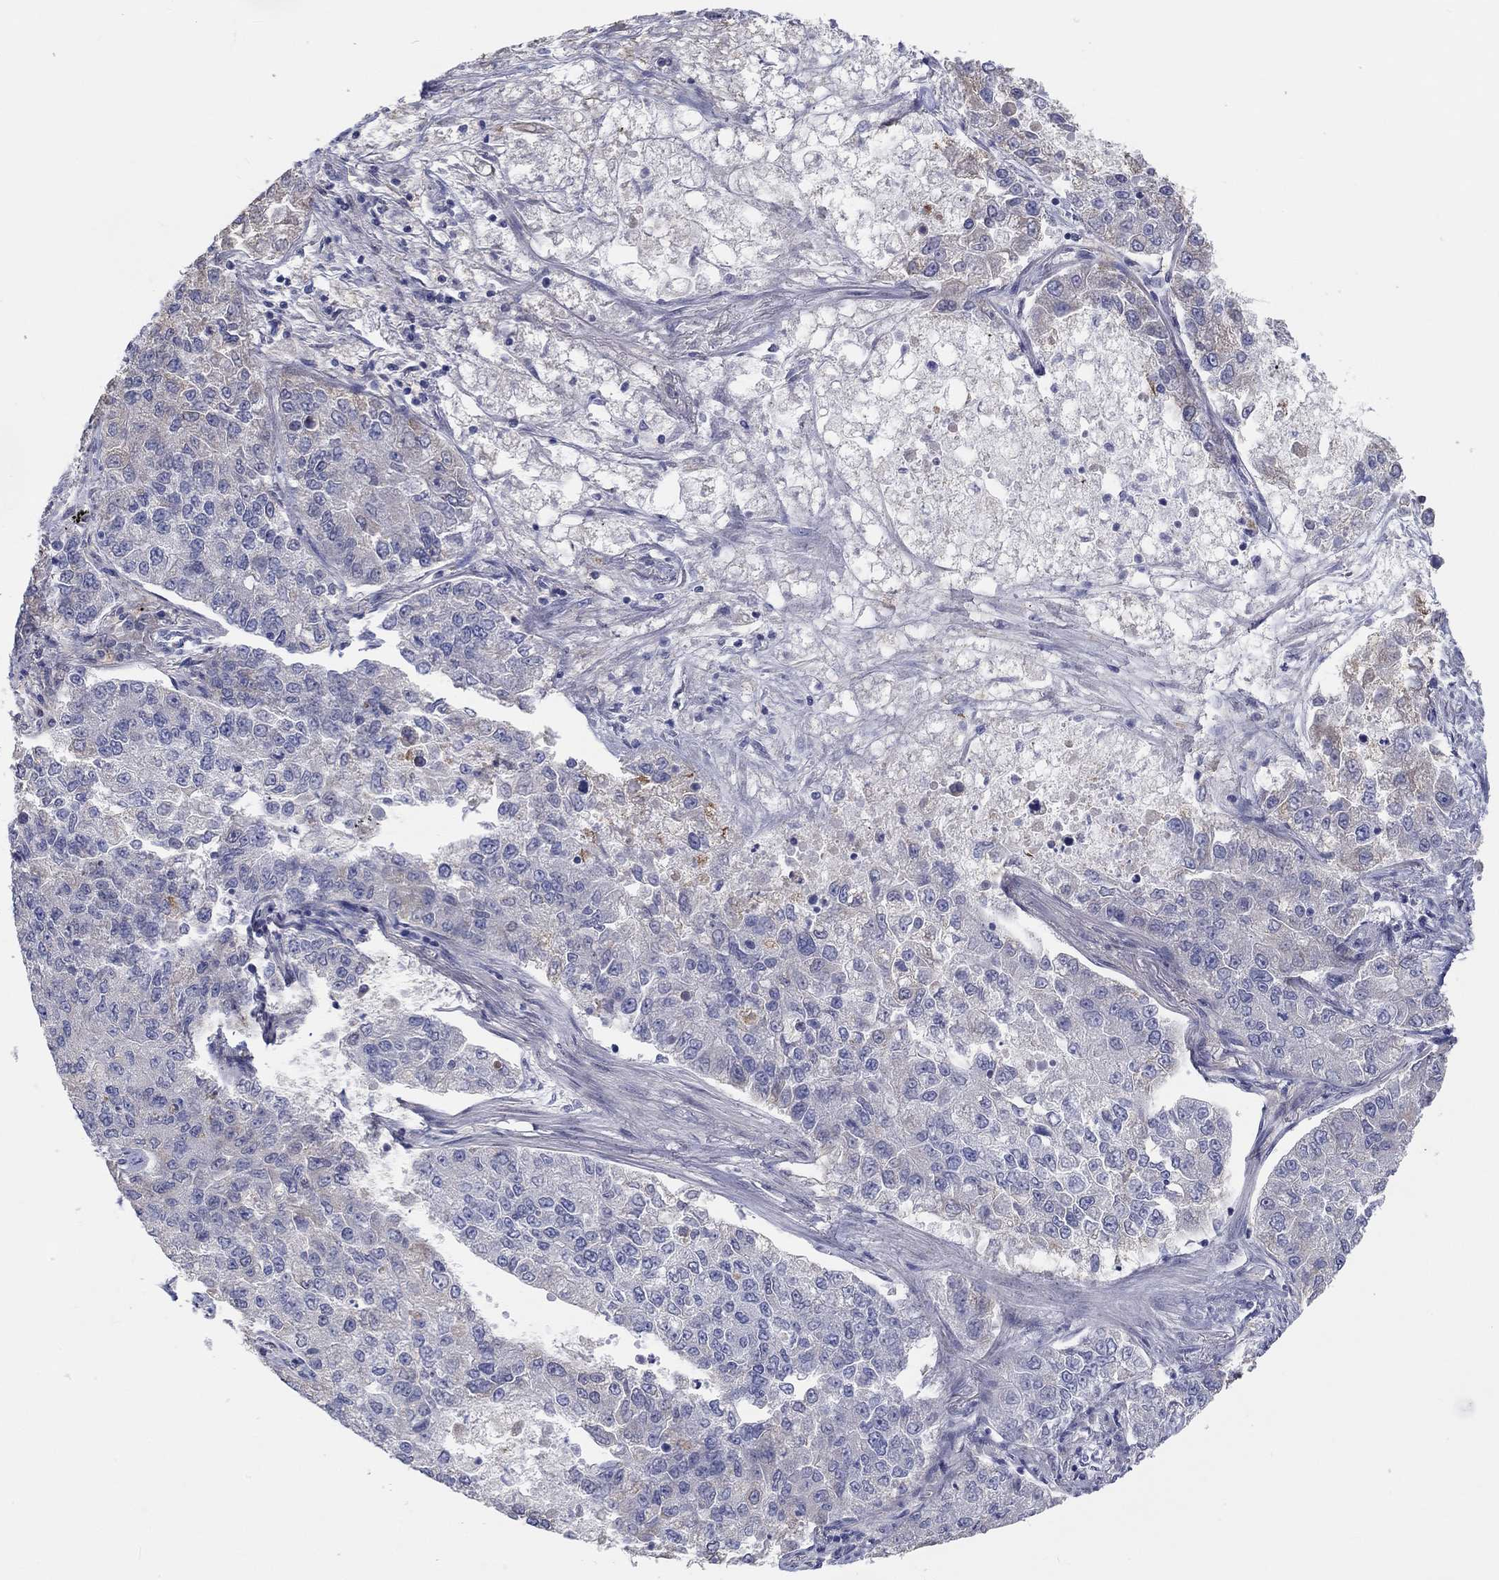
{"staining": {"intensity": "weak", "quantity": "<25%", "location": "cytoplasmic/membranous"}, "tissue": "lung cancer", "cell_type": "Tumor cells", "image_type": "cancer", "snomed": [{"axis": "morphology", "description": "Adenocarcinoma, NOS"}, {"axis": "topography", "description": "Lung"}], "caption": "There is no significant positivity in tumor cells of adenocarcinoma (lung).", "gene": "LRRC4C", "patient": {"sex": "male", "age": 49}}